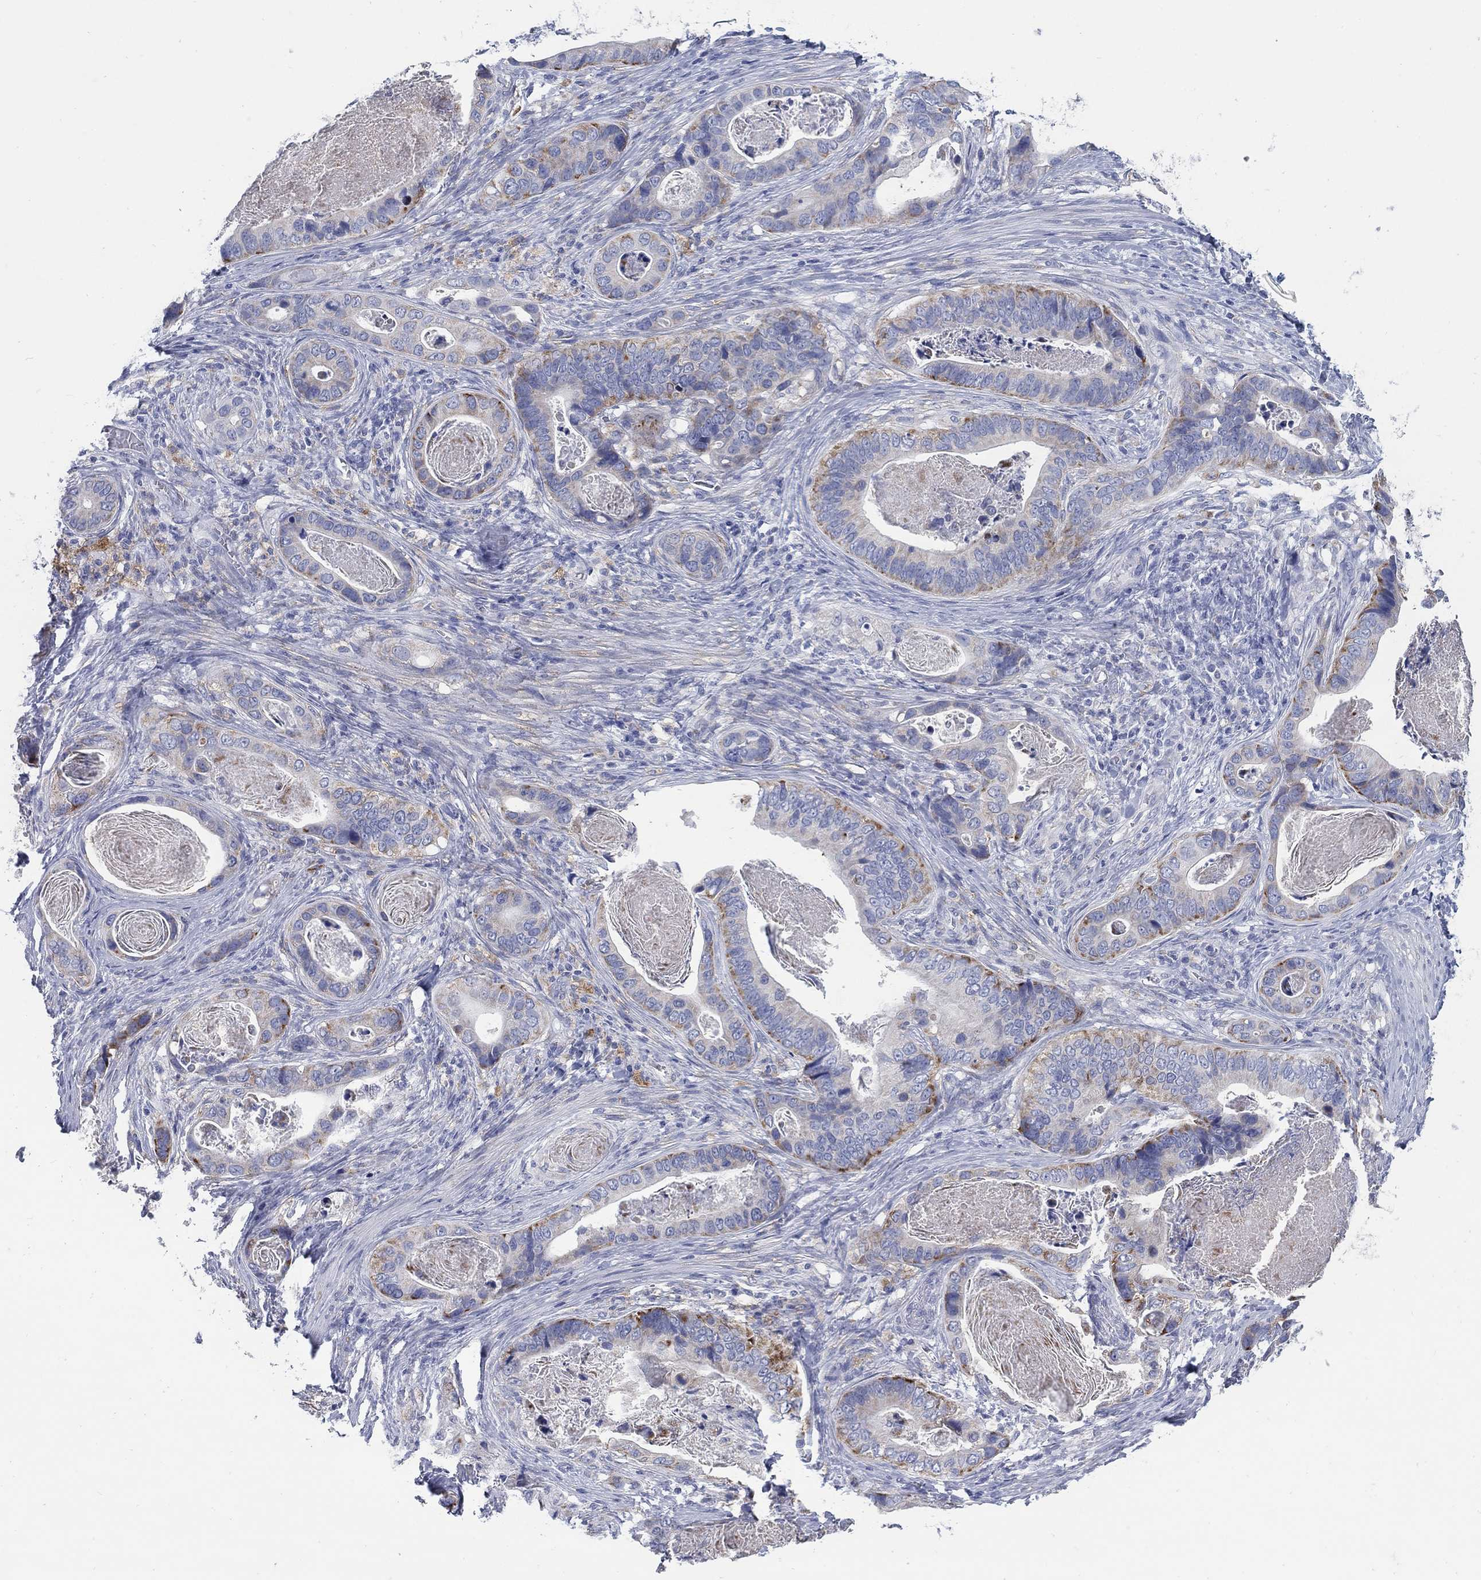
{"staining": {"intensity": "moderate", "quantity": "25%-75%", "location": "cytoplasmic/membranous"}, "tissue": "stomach cancer", "cell_type": "Tumor cells", "image_type": "cancer", "snomed": [{"axis": "morphology", "description": "Adenocarcinoma, NOS"}, {"axis": "topography", "description": "Stomach"}], "caption": "Approximately 25%-75% of tumor cells in human stomach cancer demonstrate moderate cytoplasmic/membranous protein expression as visualized by brown immunohistochemical staining.", "gene": "SCCPDH", "patient": {"sex": "male", "age": 84}}